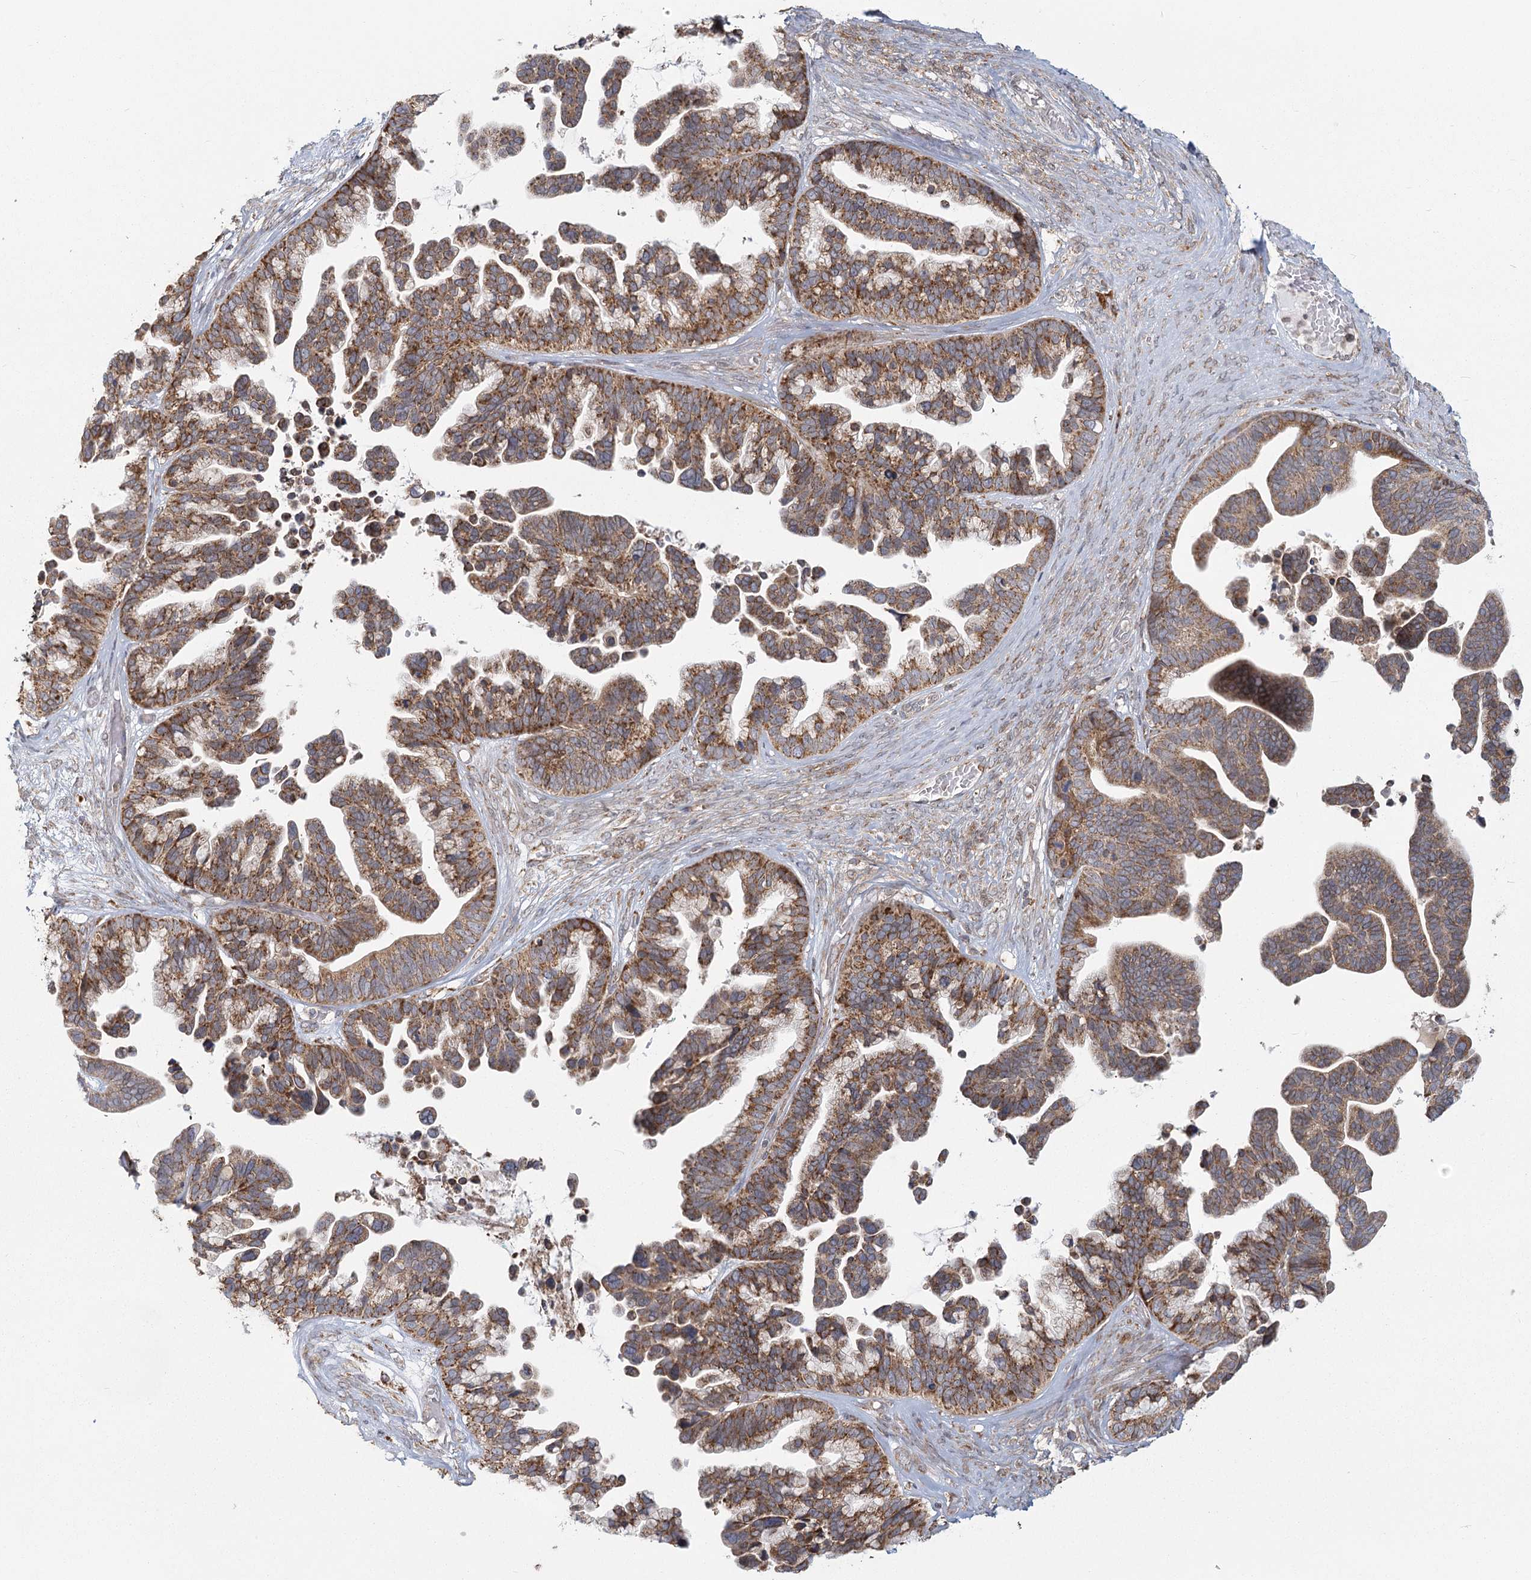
{"staining": {"intensity": "moderate", "quantity": ">75%", "location": "cytoplasmic/membranous"}, "tissue": "ovarian cancer", "cell_type": "Tumor cells", "image_type": "cancer", "snomed": [{"axis": "morphology", "description": "Cystadenocarcinoma, serous, NOS"}, {"axis": "topography", "description": "Ovary"}], "caption": "Tumor cells reveal medium levels of moderate cytoplasmic/membranous expression in approximately >75% of cells in human ovarian serous cystadenocarcinoma.", "gene": "LACTB", "patient": {"sex": "female", "age": 56}}